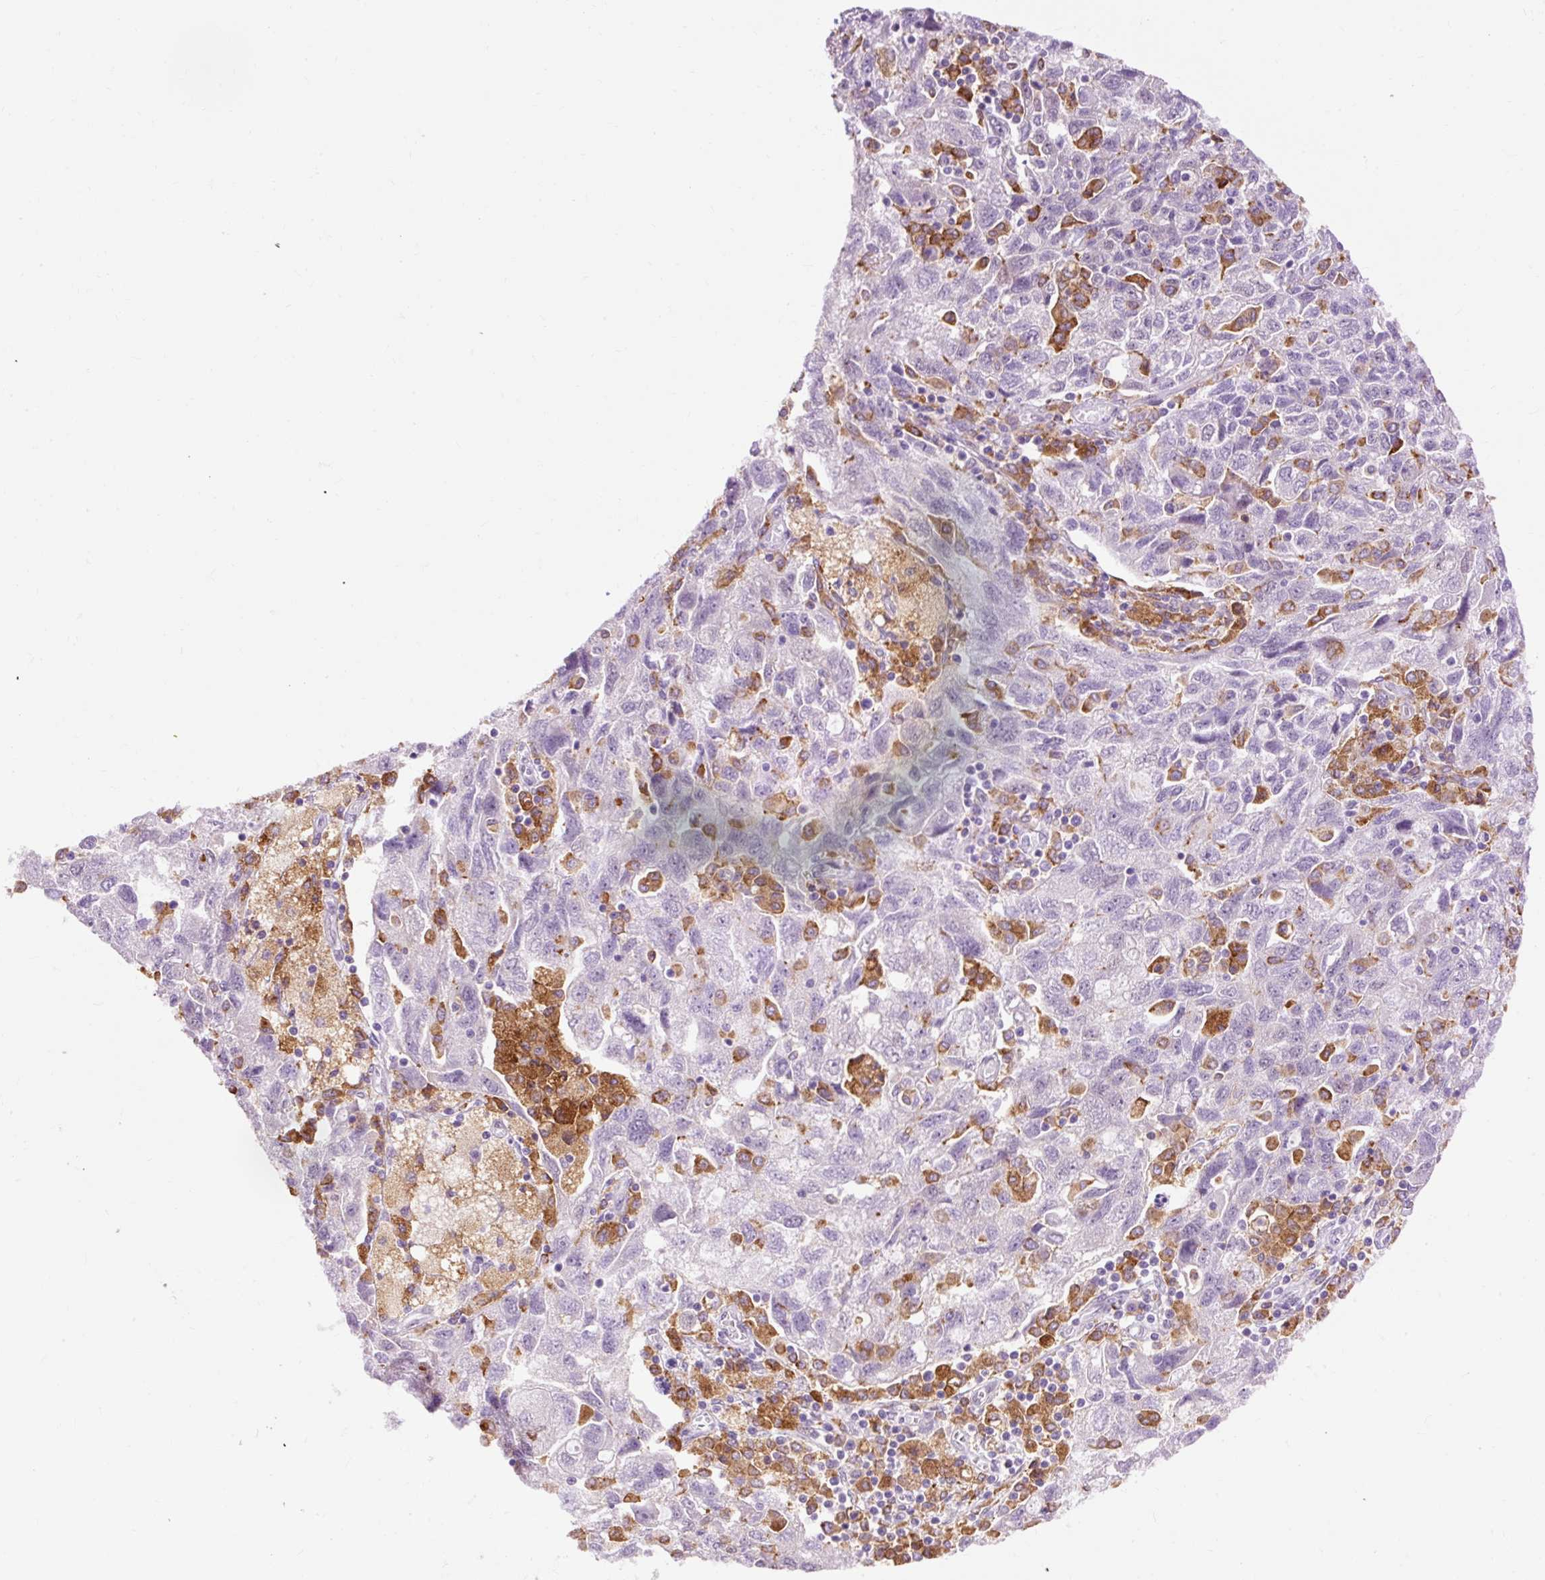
{"staining": {"intensity": "negative", "quantity": "none", "location": "none"}, "tissue": "ovarian cancer", "cell_type": "Tumor cells", "image_type": "cancer", "snomed": [{"axis": "morphology", "description": "Carcinoma, NOS"}, {"axis": "morphology", "description": "Cystadenocarcinoma, serous, NOS"}, {"axis": "topography", "description": "Ovary"}], "caption": "This is an immunohistochemistry micrograph of human serous cystadenocarcinoma (ovarian). There is no positivity in tumor cells.", "gene": "LY86", "patient": {"sex": "female", "age": 69}}